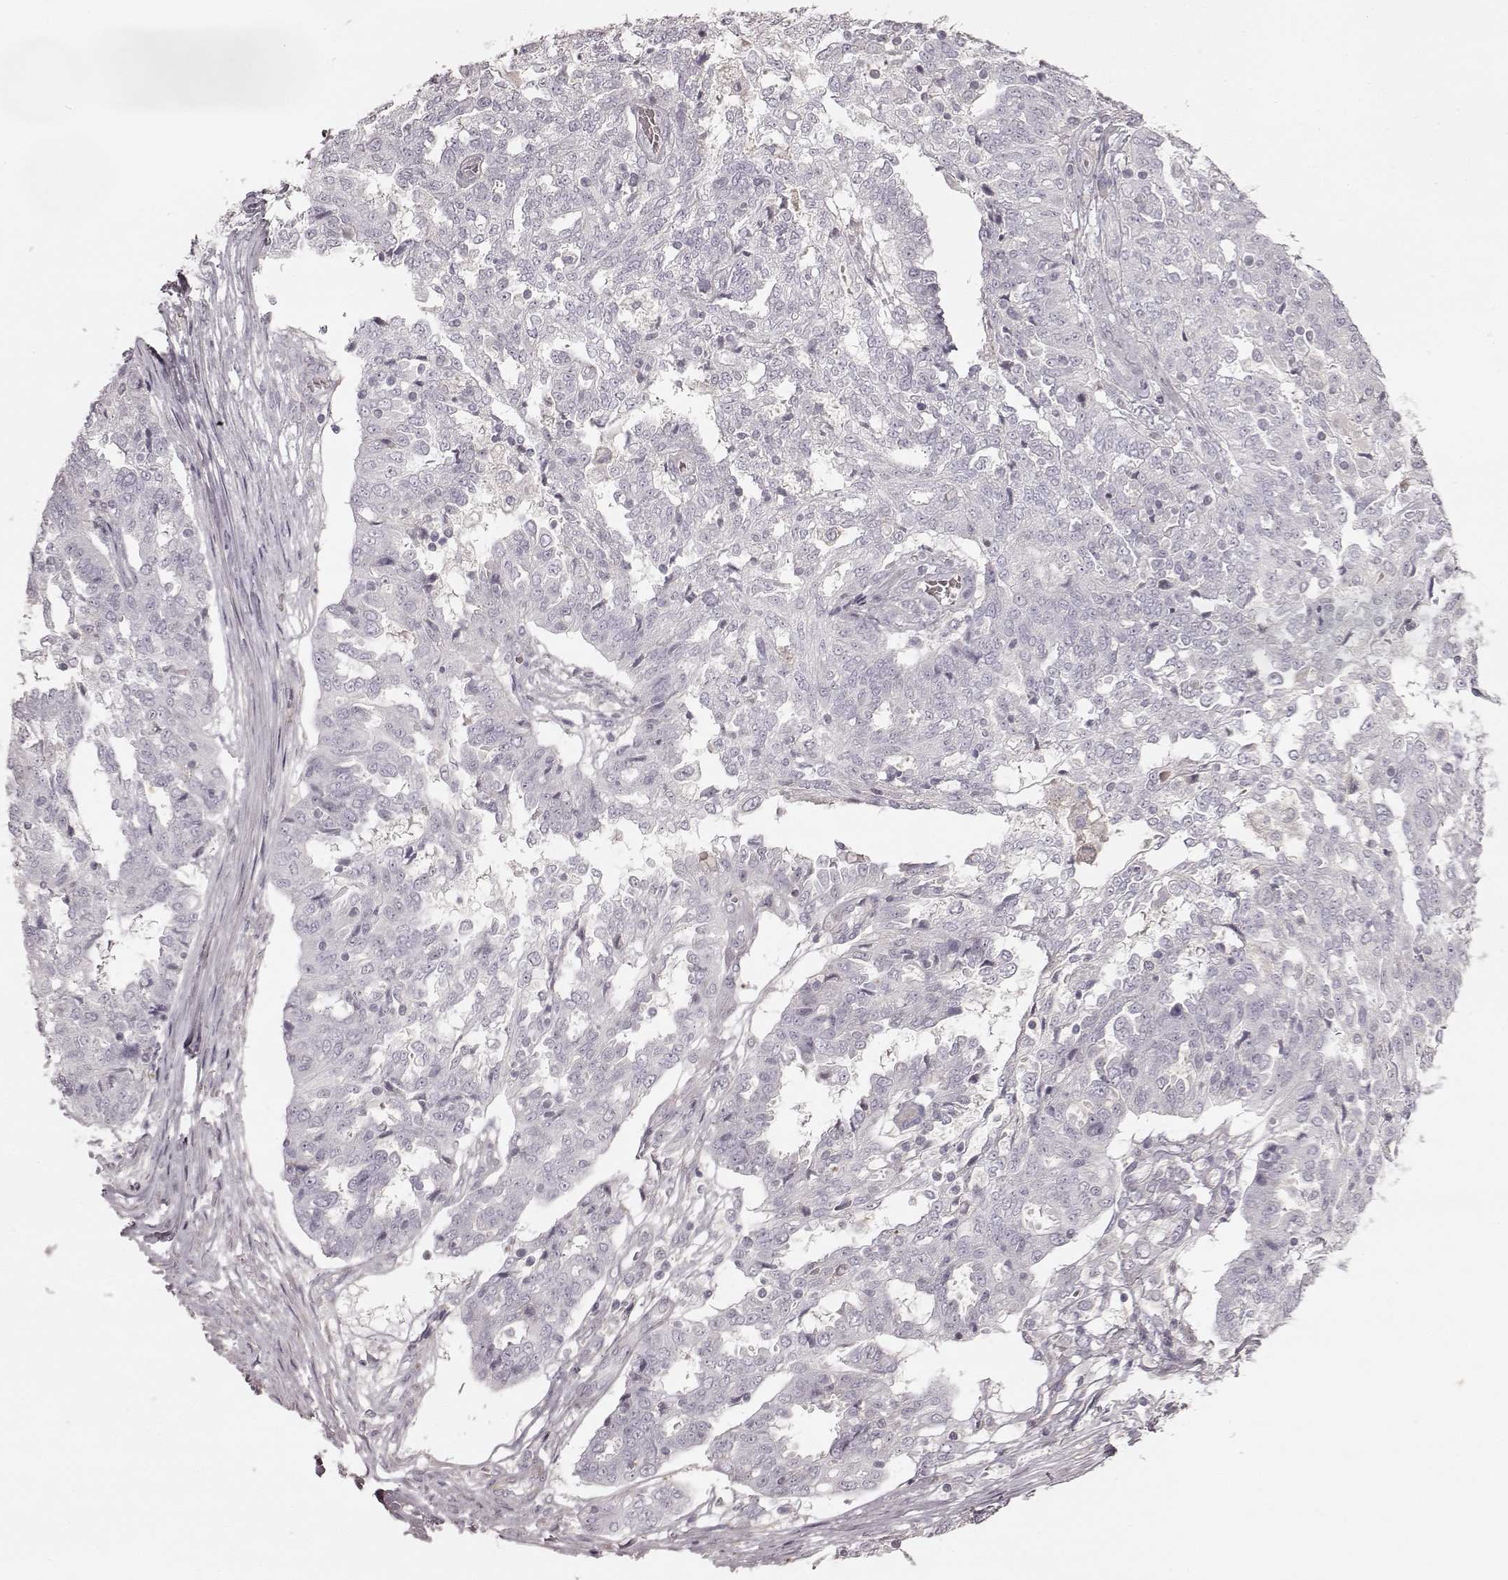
{"staining": {"intensity": "negative", "quantity": "none", "location": "none"}, "tissue": "ovarian cancer", "cell_type": "Tumor cells", "image_type": "cancer", "snomed": [{"axis": "morphology", "description": "Cystadenocarcinoma, serous, NOS"}, {"axis": "topography", "description": "Ovary"}], "caption": "An immunohistochemistry (IHC) photomicrograph of serous cystadenocarcinoma (ovarian) is shown. There is no staining in tumor cells of serous cystadenocarcinoma (ovarian).", "gene": "PRLHR", "patient": {"sex": "female", "age": 67}}